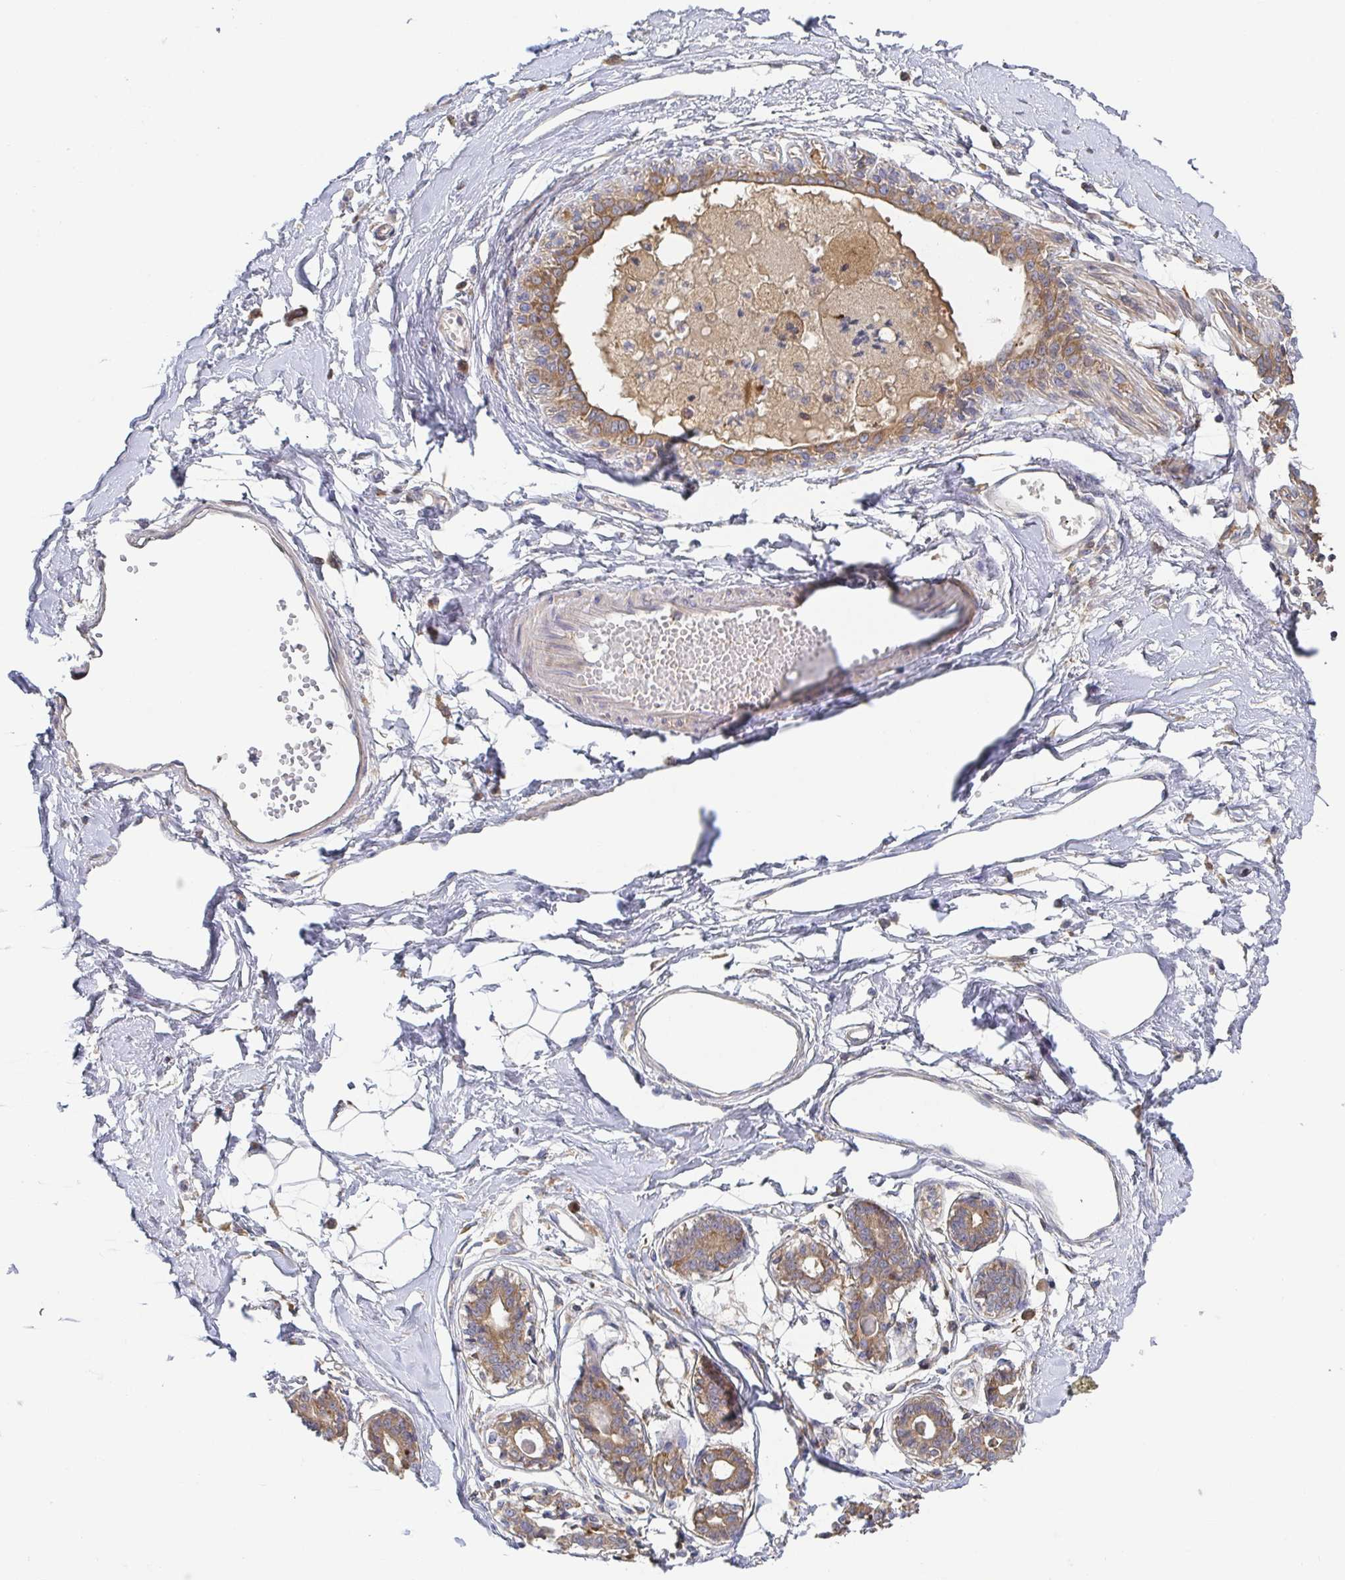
{"staining": {"intensity": "negative", "quantity": "none", "location": "none"}, "tissue": "breast", "cell_type": "Adipocytes", "image_type": "normal", "snomed": [{"axis": "morphology", "description": "Normal tissue, NOS"}, {"axis": "topography", "description": "Breast"}], "caption": "Immunohistochemistry image of normal breast stained for a protein (brown), which displays no staining in adipocytes. The staining is performed using DAB brown chromogen with nuclei counter-stained in using hematoxylin.", "gene": "TUFT1", "patient": {"sex": "female", "age": 45}}